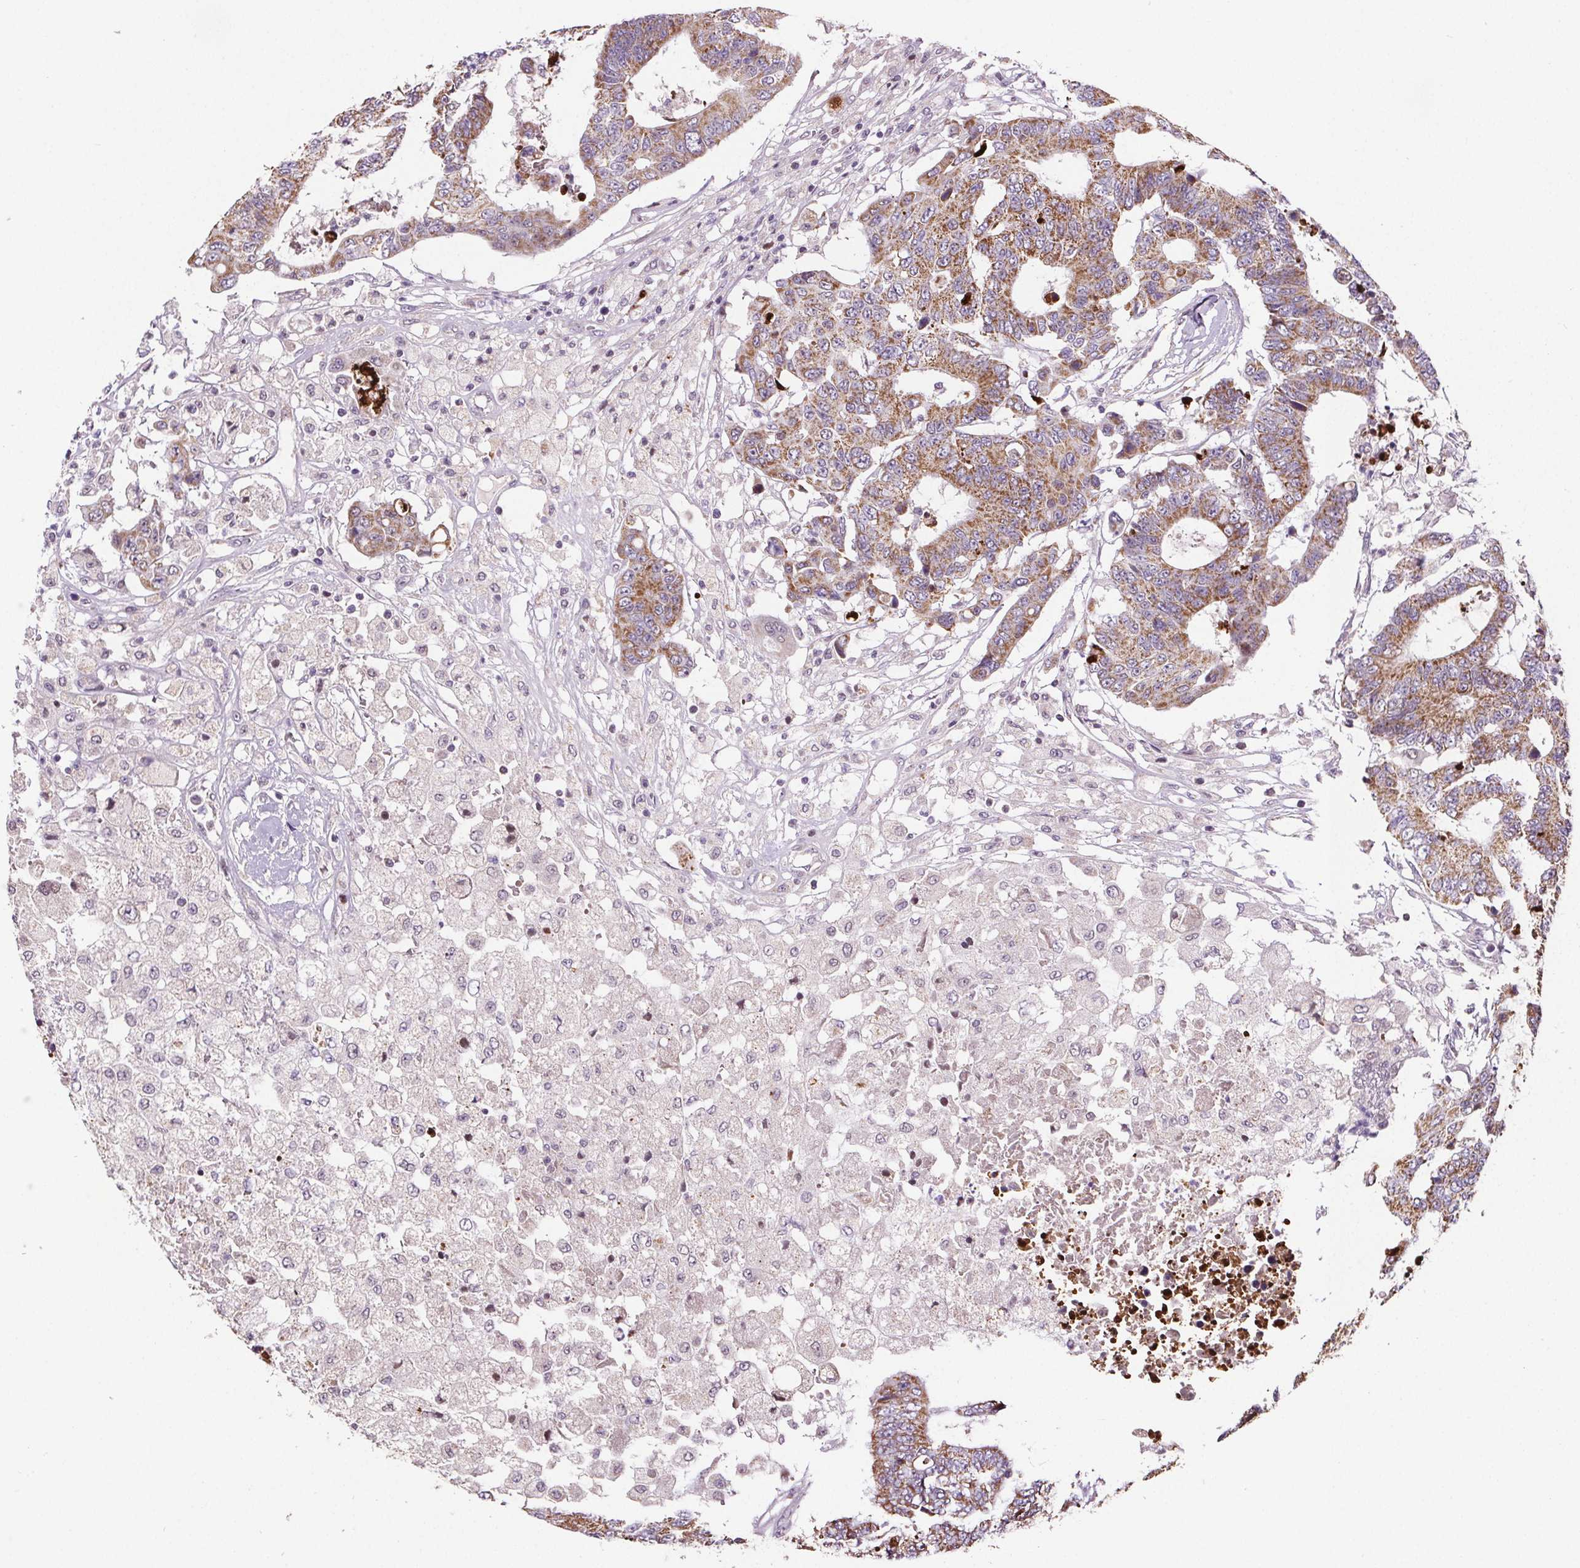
{"staining": {"intensity": "moderate", "quantity": ">75%", "location": "cytoplasmic/membranous"}, "tissue": "colorectal cancer", "cell_type": "Tumor cells", "image_type": "cancer", "snomed": [{"axis": "morphology", "description": "Adenocarcinoma, NOS"}, {"axis": "topography", "description": "Colon"}], "caption": "Colorectal cancer (adenocarcinoma) stained with IHC shows moderate cytoplasmic/membranous staining in about >75% of tumor cells.", "gene": "SUCLA2", "patient": {"sex": "female", "age": 48}}